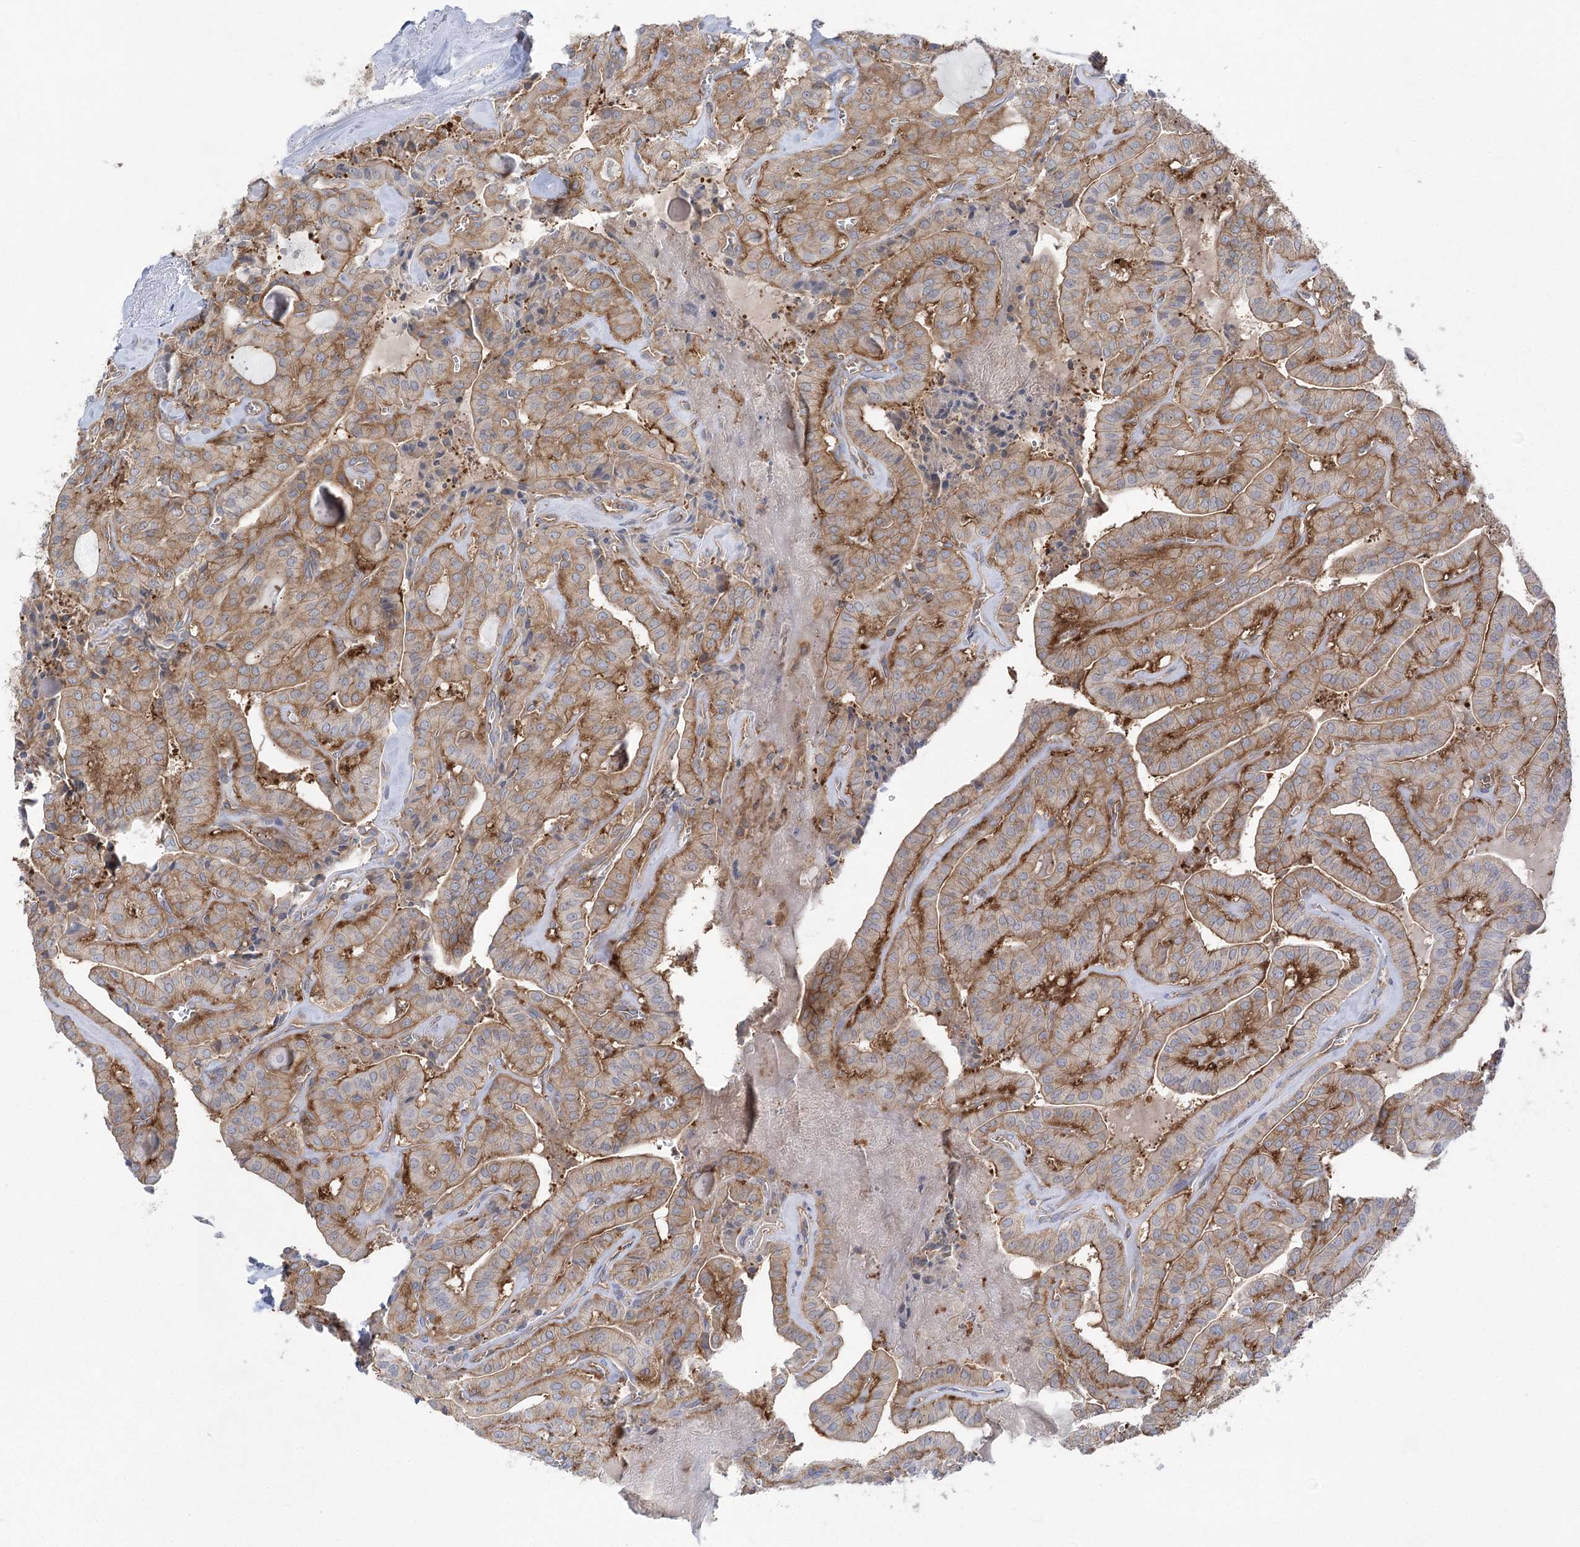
{"staining": {"intensity": "moderate", "quantity": ">75%", "location": "cytoplasmic/membranous"}, "tissue": "thyroid cancer", "cell_type": "Tumor cells", "image_type": "cancer", "snomed": [{"axis": "morphology", "description": "Papillary adenocarcinoma, NOS"}, {"axis": "topography", "description": "Thyroid gland"}], "caption": "Papillary adenocarcinoma (thyroid) stained with a brown dye shows moderate cytoplasmic/membranous positive staining in about >75% of tumor cells.", "gene": "EIF3A", "patient": {"sex": "male", "age": 52}}